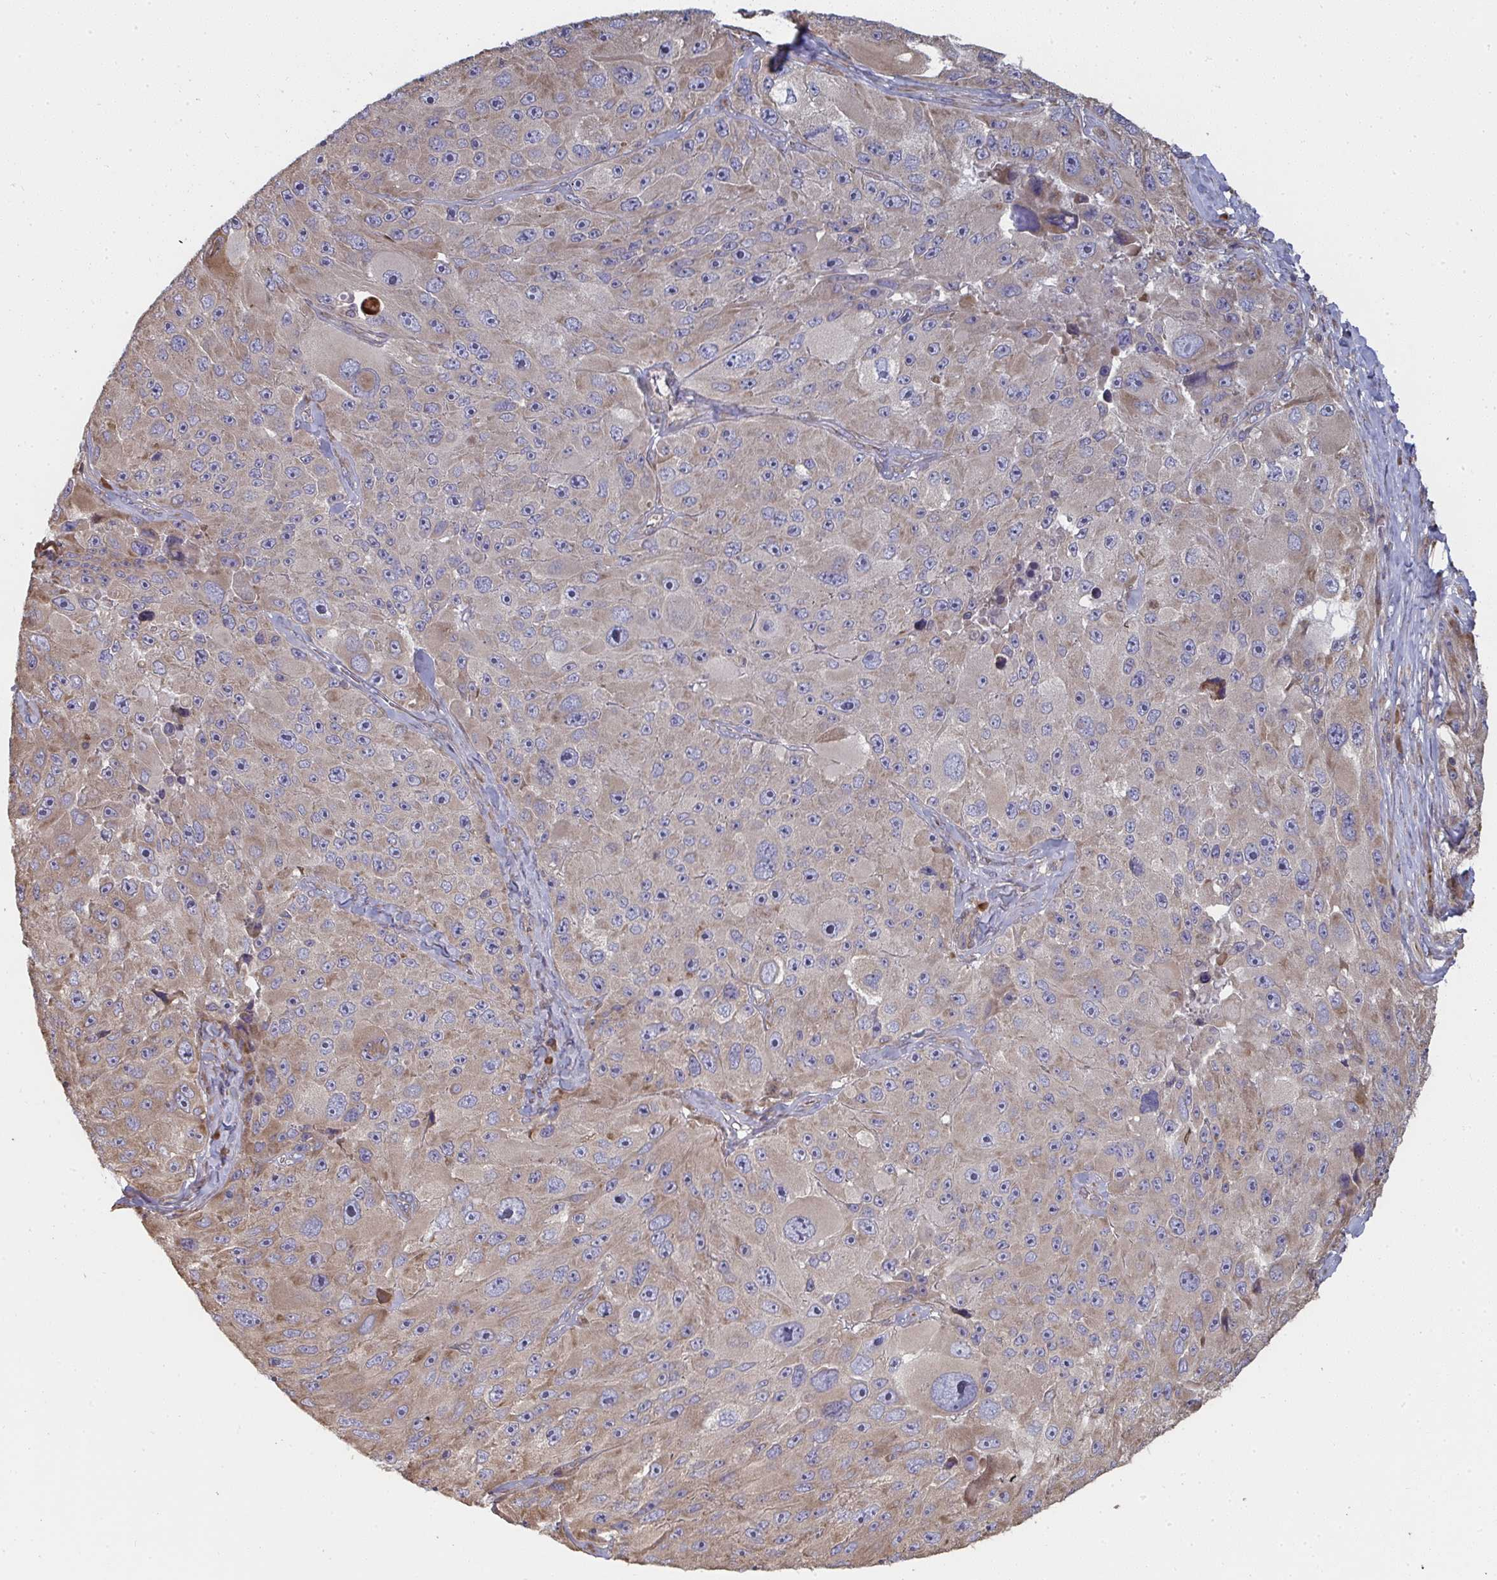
{"staining": {"intensity": "weak", "quantity": "25%-75%", "location": "cytoplasmic/membranous"}, "tissue": "melanoma", "cell_type": "Tumor cells", "image_type": "cancer", "snomed": [{"axis": "morphology", "description": "Malignant melanoma, Metastatic site"}, {"axis": "topography", "description": "Lymph node"}], "caption": "Immunohistochemistry (IHC) histopathology image of neoplastic tissue: melanoma stained using immunohistochemistry shows low levels of weak protein expression localized specifically in the cytoplasmic/membranous of tumor cells, appearing as a cytoplasmic/membranous brown color.", "gene": "ZFYVE28", "patient": {"sex": "male", "age": 62}}